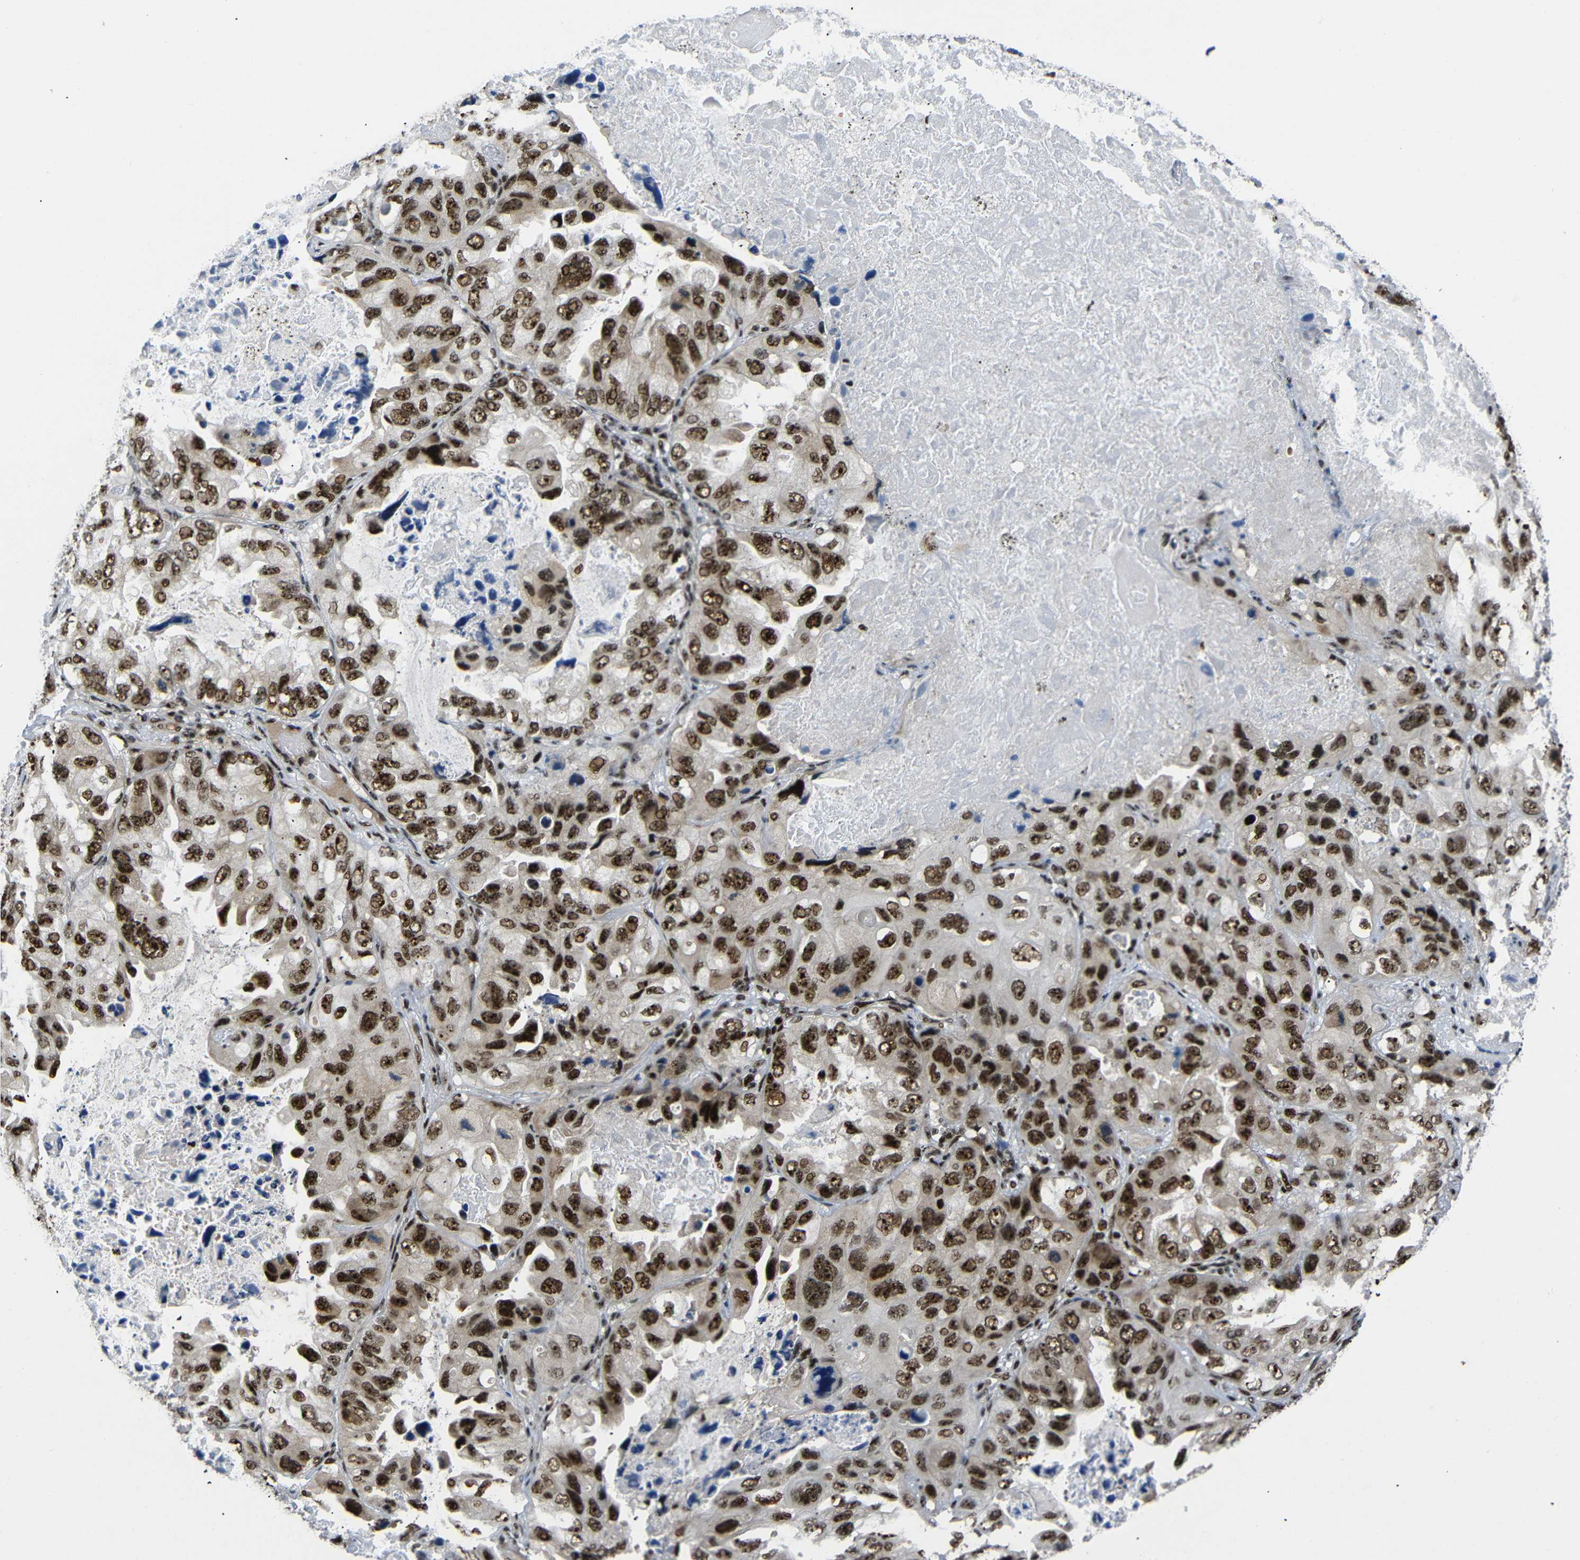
{"staining": {"intensity": "strong", "quantity": ">75%", "location": "nuclear"}, "tissue": "lung cancer", "cell_type": "Tumor cells", "image_type": "cancer", "snomed": [{"axis": "morphology", "description": "Squamous cell carcinoma, NOS"}, {"axis": "topography", "description": "Lung"}], "caption": "Immunohistochemistry (IHC) micrograph of neoplastic tissue: human lung cancer stained using IHC shows high levels of strong protein expression localized specifically in the nuclear of tumor cells, appearing as a nuclear brown color.", "gene": "SETDB2", "patient": {"sex": "female", "age": 73}}